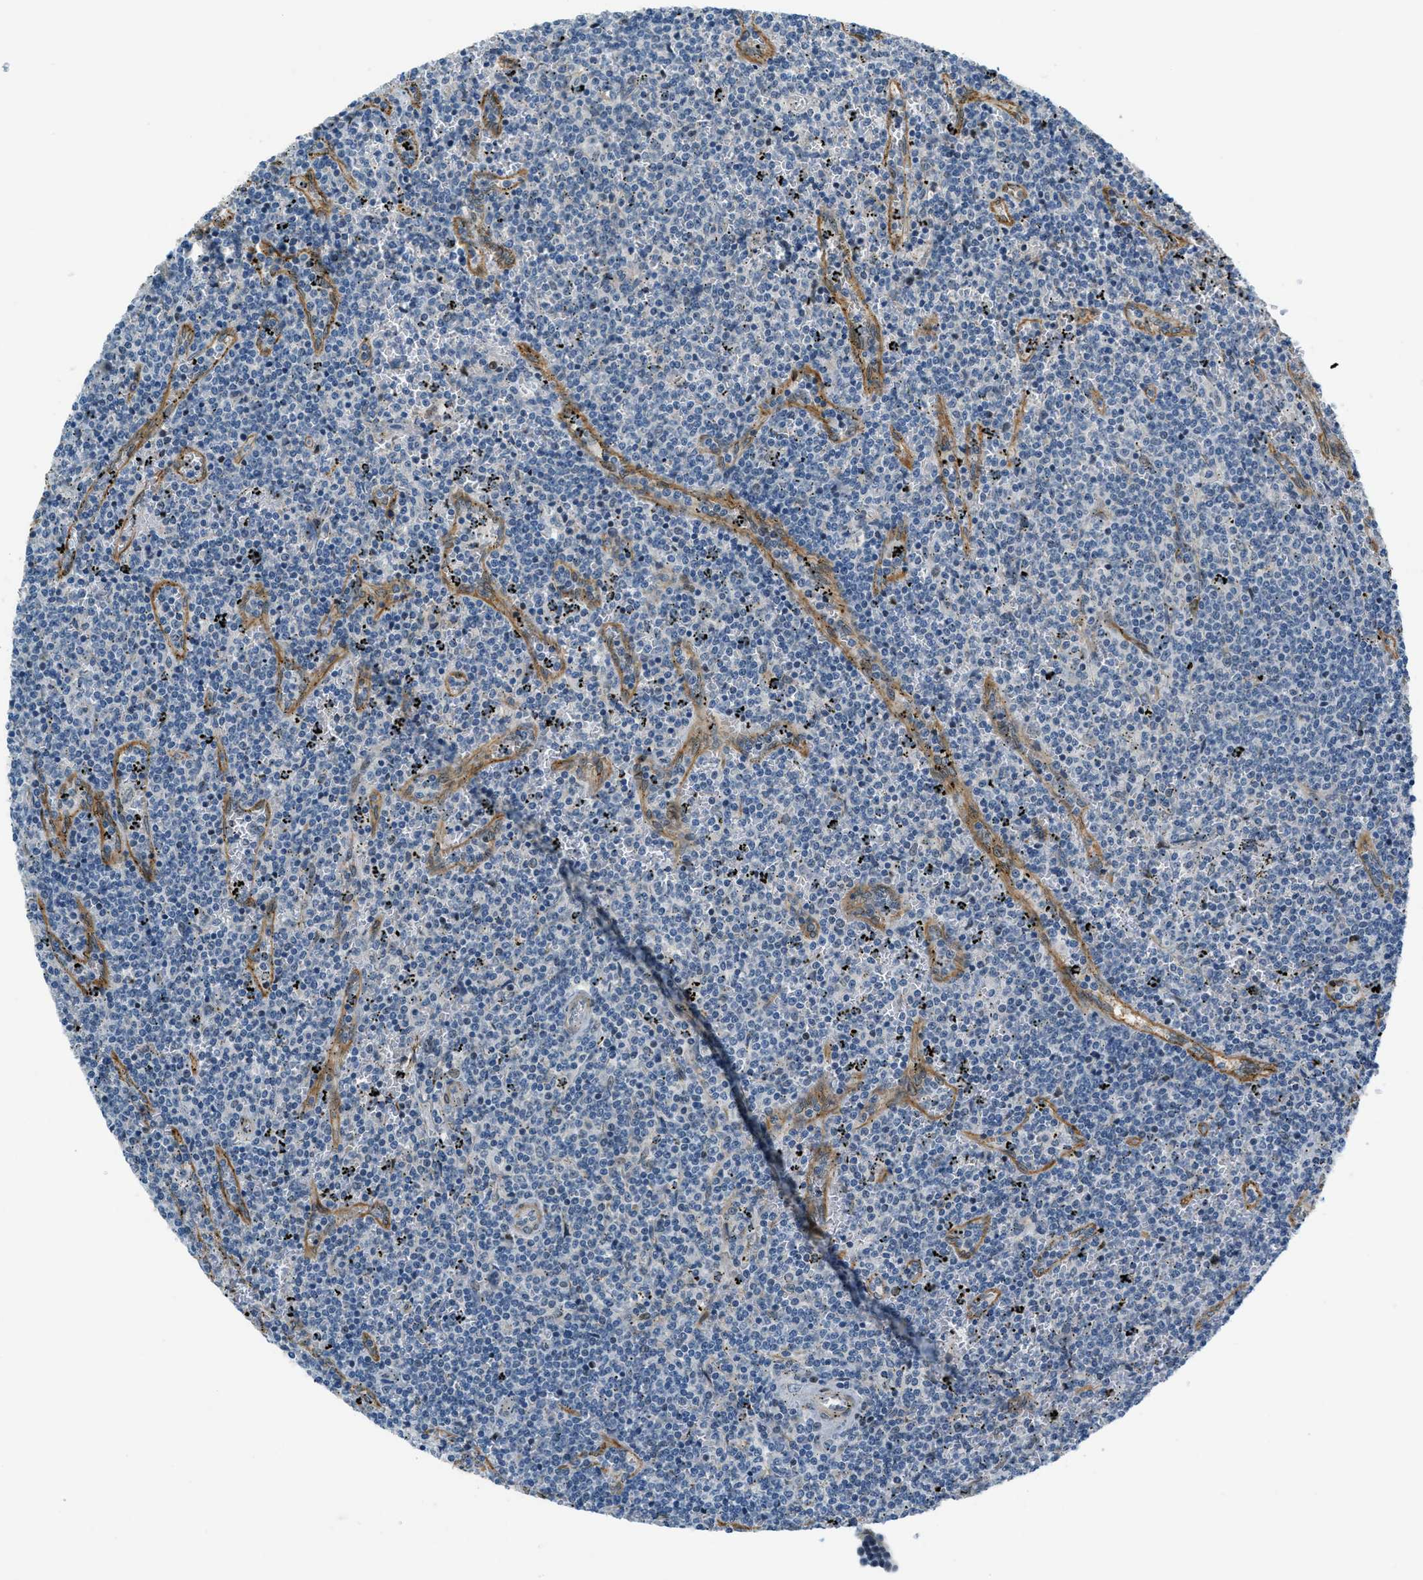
{"staining": {"intensity": "negative", "quantity": "none", "location": "none"}, "tissue": "lymphoma", "cell_type": "Tumor cells", "image_type": "cancer", "snomed": [{"axis": "morphology", "description": "Malignant lymphoma, non-Hodgkin's type, Low grade"}, {"axis": "topography", "description": "Spleen"}], "caption": "Immunohistochemistry histopathology image of malignant lymphoma, non-Hodgkin's type (low-grade) stained for a protein (brown), which exhibits no staining in tumor cells.", "gene": "ZDHHC23", "patient": {"sex": "female", "age": 50}}